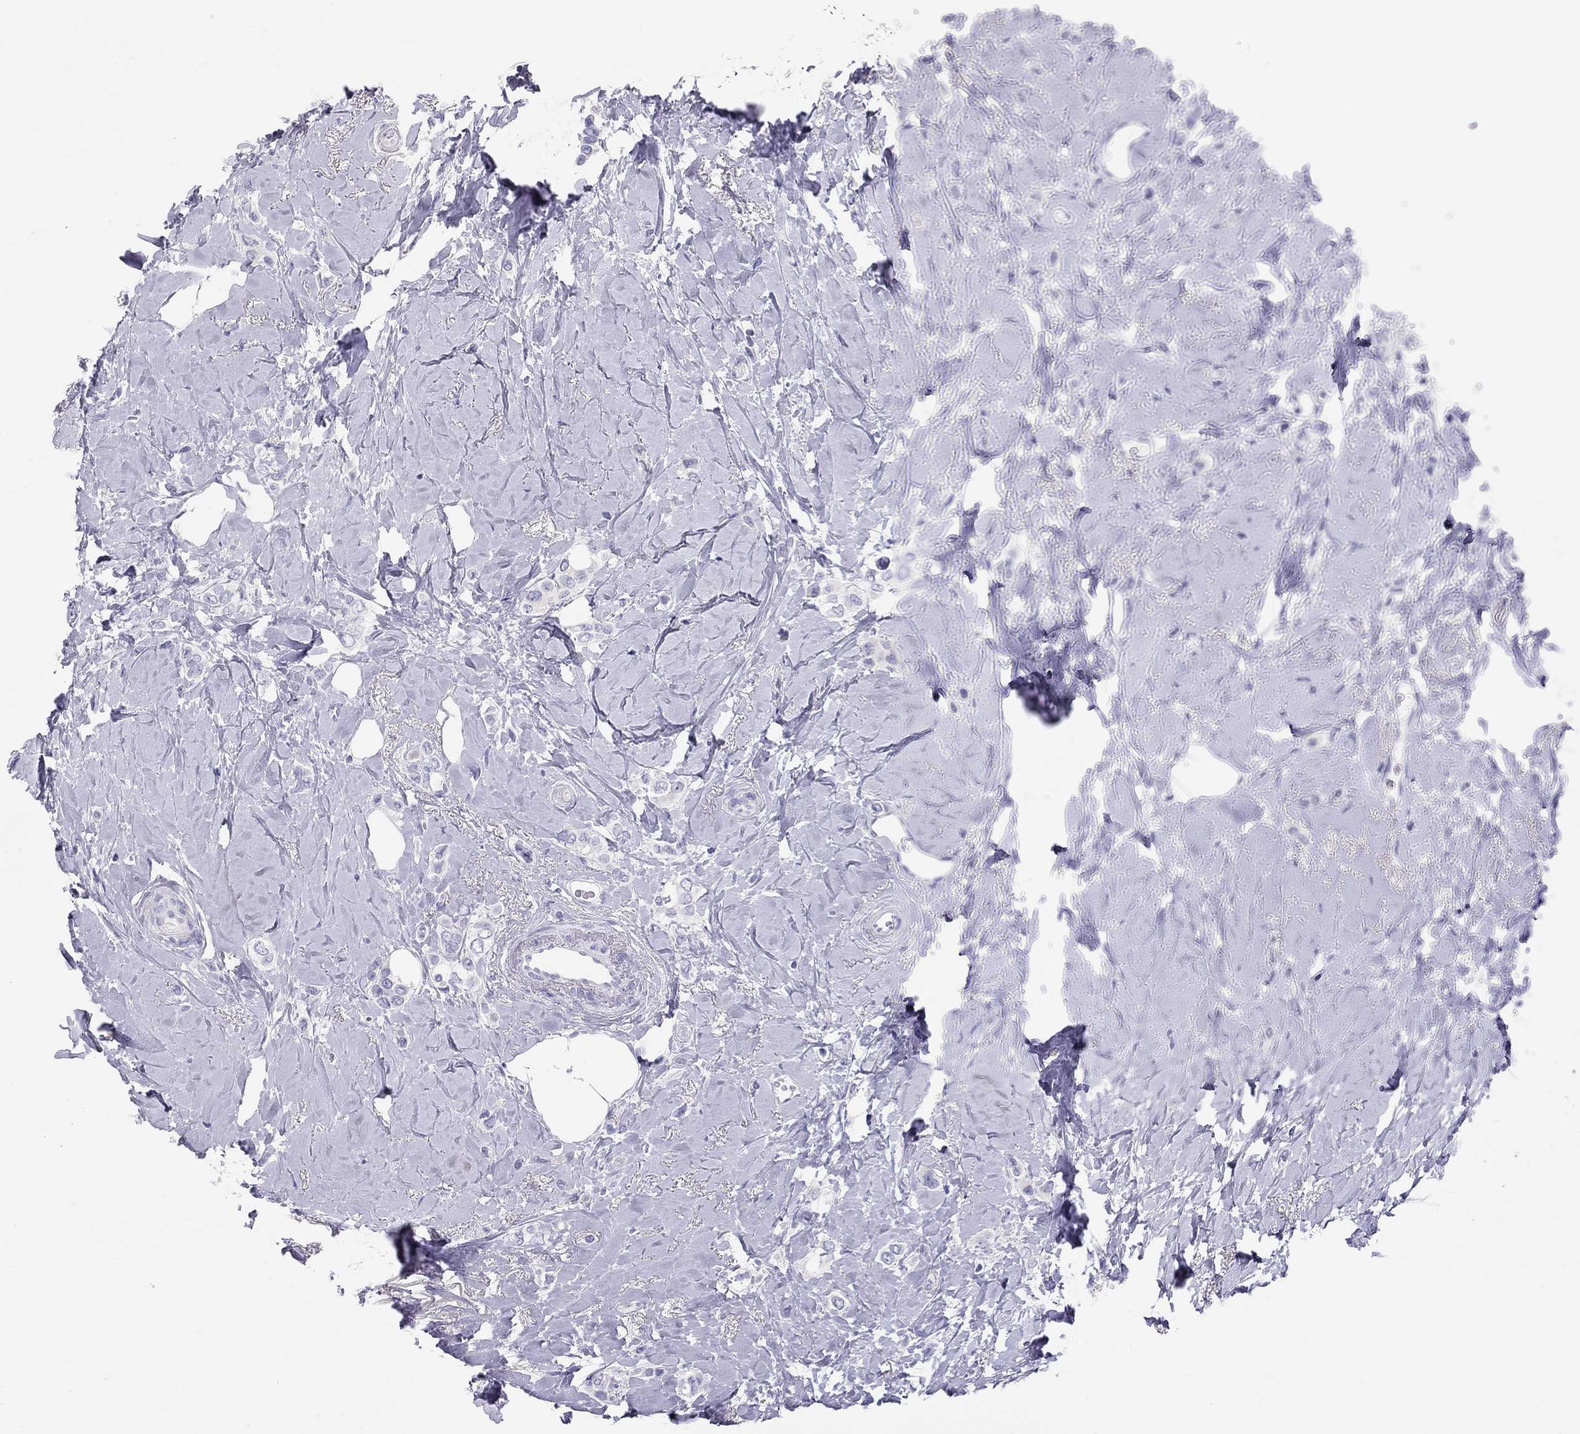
{"staining": {"intensity": "negative", "quantity": "none", "location": "none"}, "tissue": "breast cancer", "cell_type": "Tumor cells", "image_type": "cancer", "snomed": [{"axis": "morphology", "description": "Lobular carcinoma"}, {"axis": "topography", "description": "Breast"}], "caption": "This is an immunohistochemistry photomicrograph of breast cancer. There is no staining in tumor cells.", "gene": "PSMB11", "patient": {"sex": "female", "age": 66}}